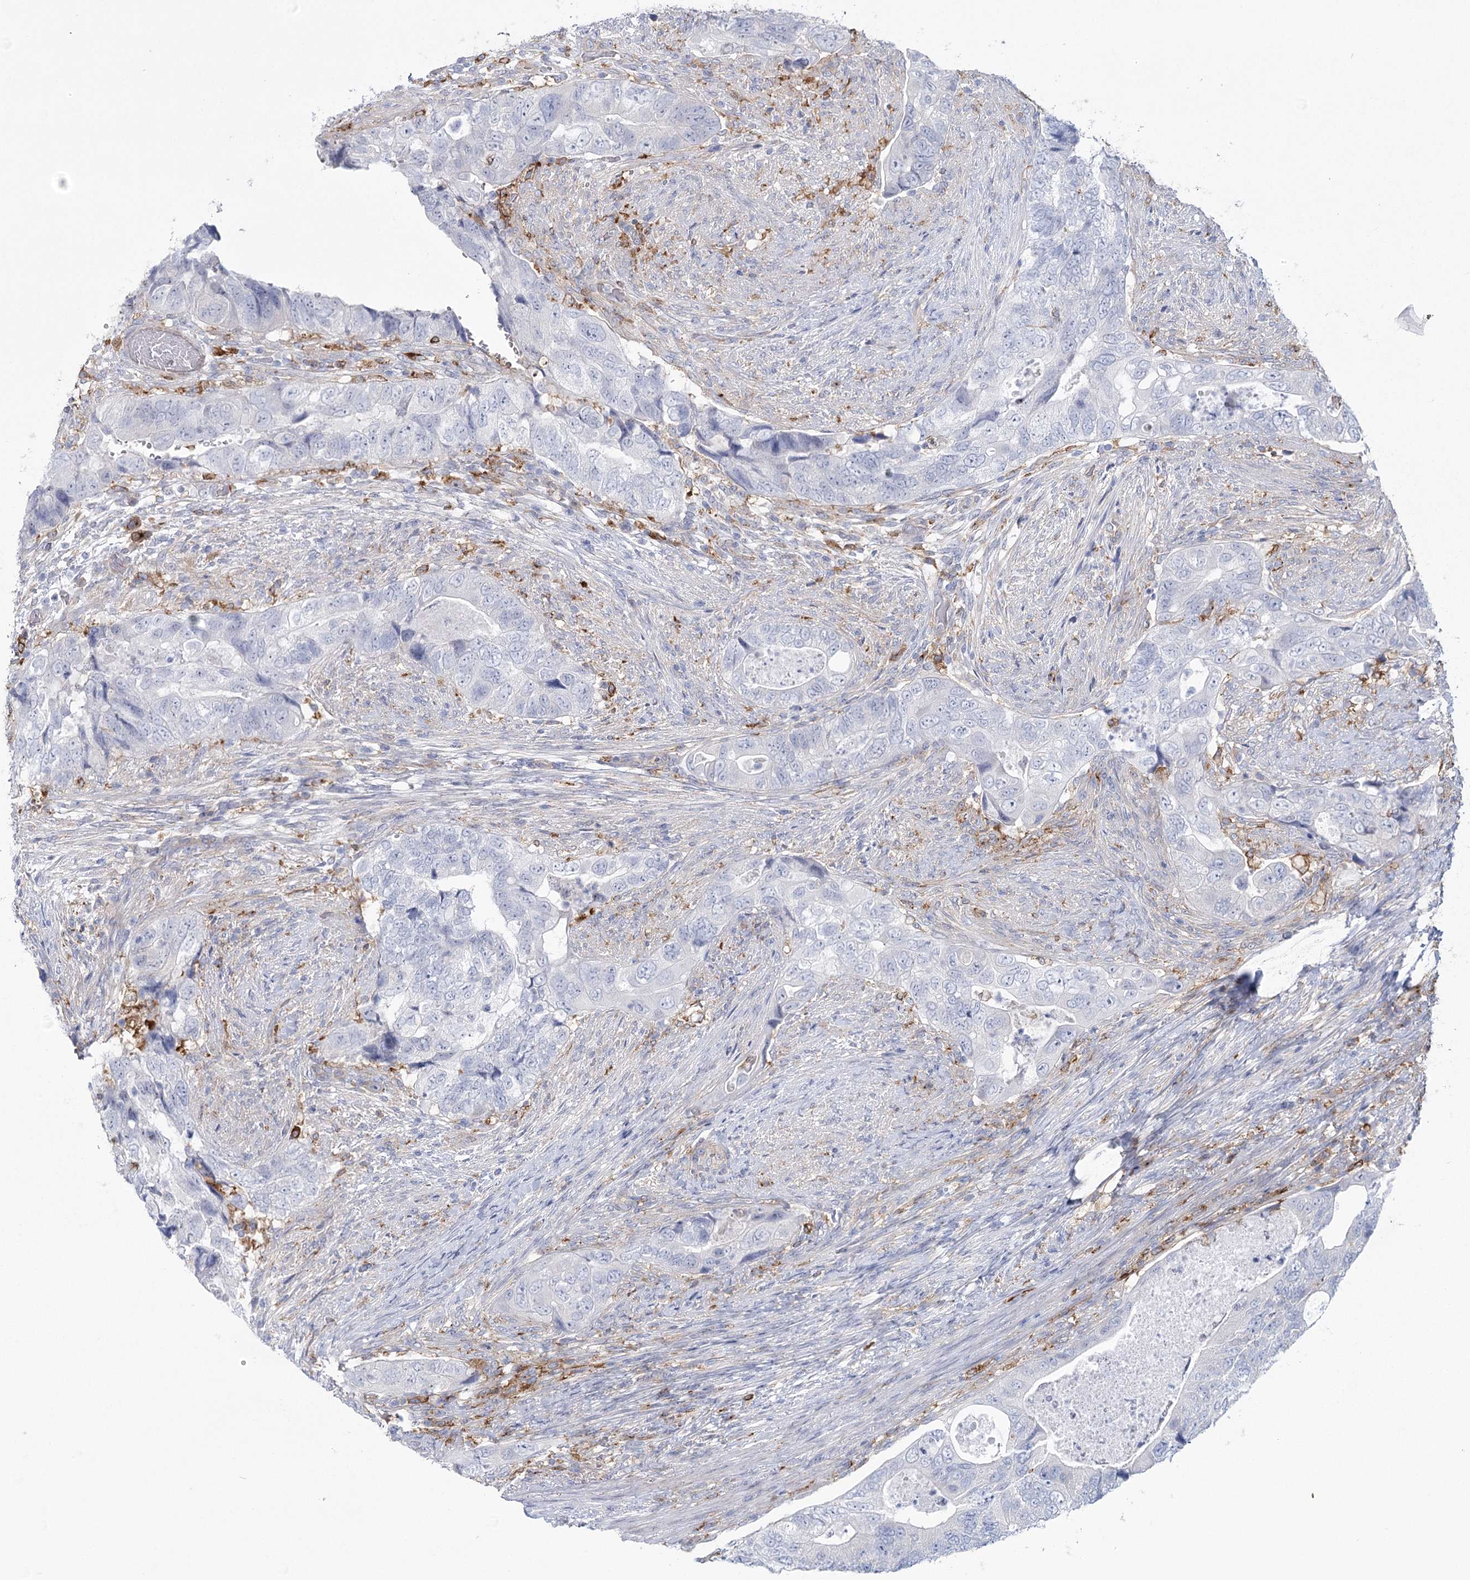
{"staining": {"intensity": "negative", "quantity": "none", "location": "none"}, "tissue": "colorectal cancer", "cell_type": "Tumor cells", "image_type": "cancer", "snomed": [{"axis": "morphology", "description": "Adenocarcinoma, NOS"}, {"axis": "topography", "description": "Rectum"}], "caption": "Human adenocarcinoma (colorectal) stained for a protein using immunohistochemistry shows no expression in tumor cells.", "gene": "CCDC88A", "patient": {"sex": "male", "age": 63}}